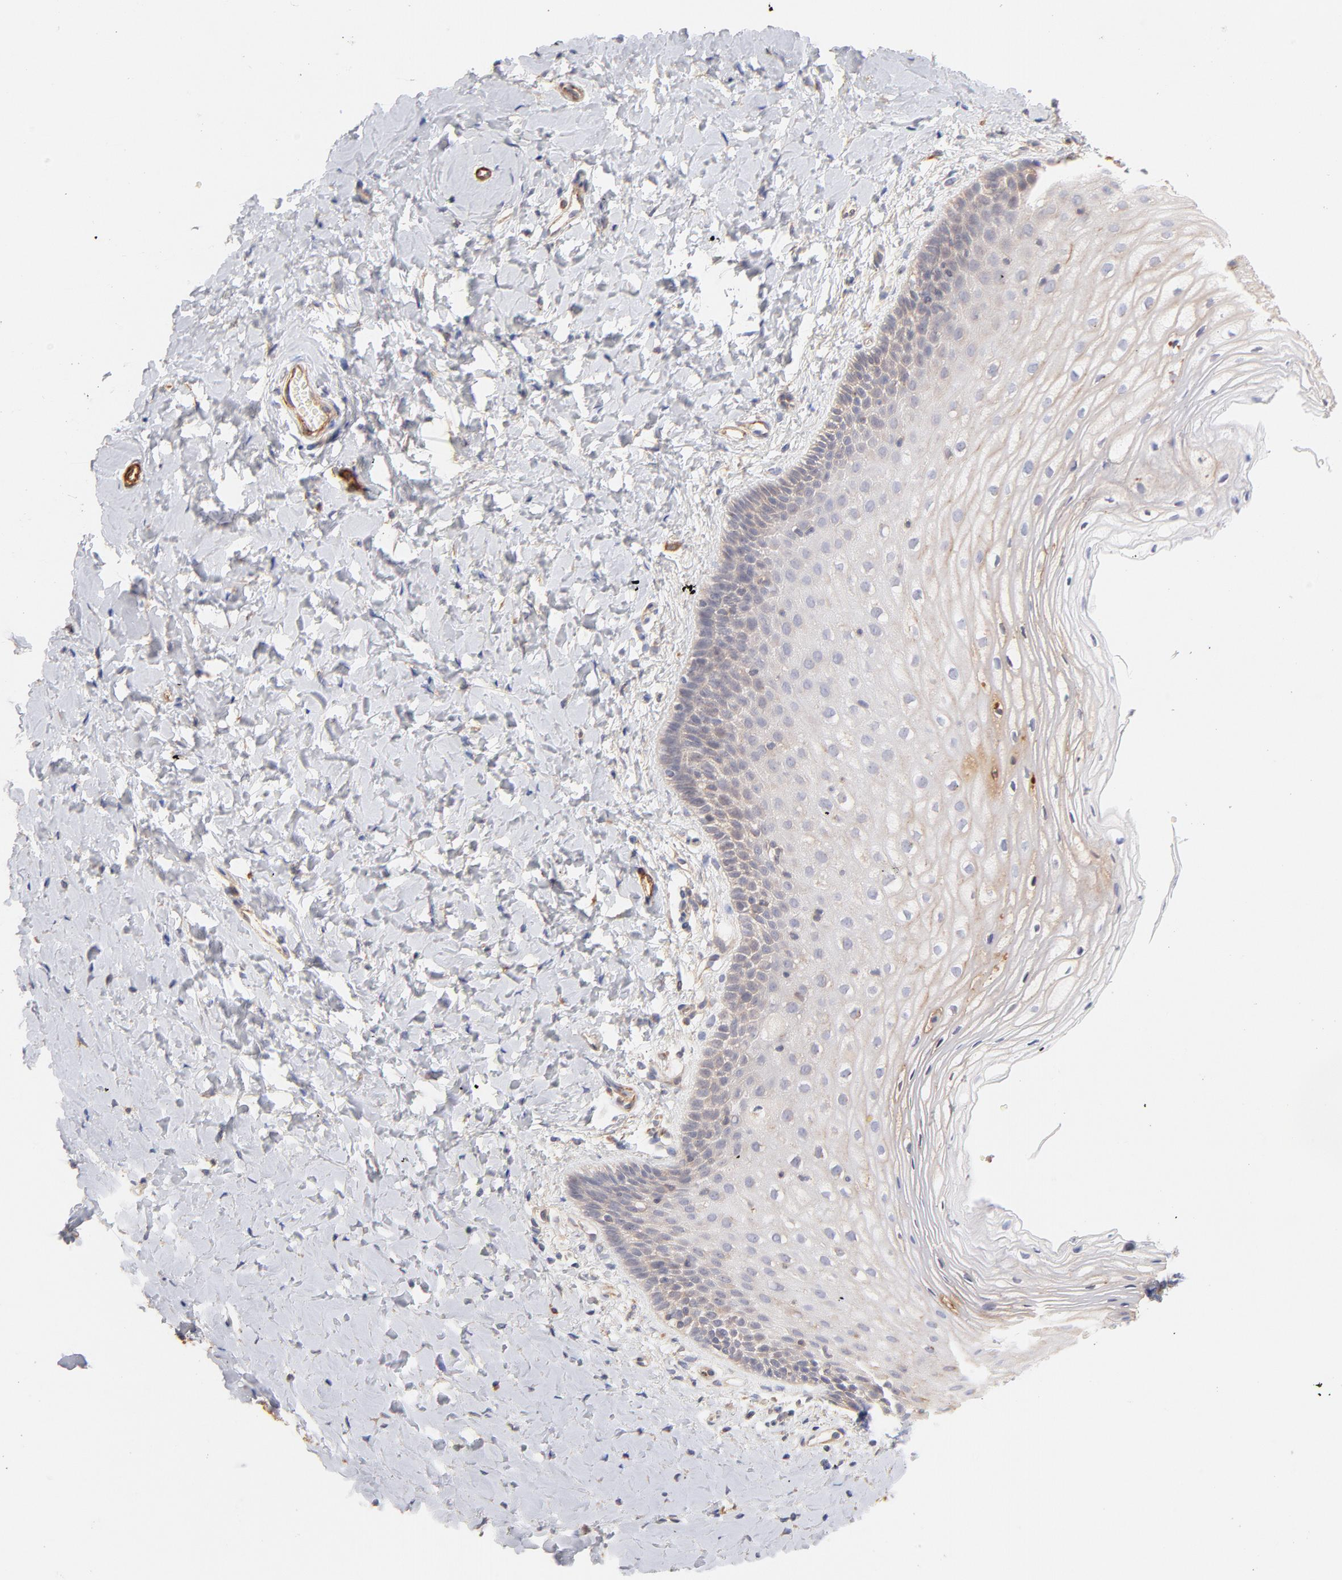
{"staining": {"intensity": "weak", "quantity": "<25%", "location": "cytoplasmic/membranous"}, "tissue": "vagina", "cell_type": "Squamous epithelial cells", "image_type": "normal", "snomed": [{"axis": "morphology", "description": "Normal tissue, NOS"}, {"axis": "topography", "description": "Vagina"}], "caption": "An immunohistochemistry (IHC) micrograph of unremarkable vagina is shown. There is no staining in squamous epithelial cells of vagina. Brightfield microscopy of IHC stained with DAB (3,3'-diaminobenzidine) (brown) and hematoxylin (blue), captured at high magnification.", "gene": "LDLRAP1", "patient": {"sex": "female", "age": 55}}